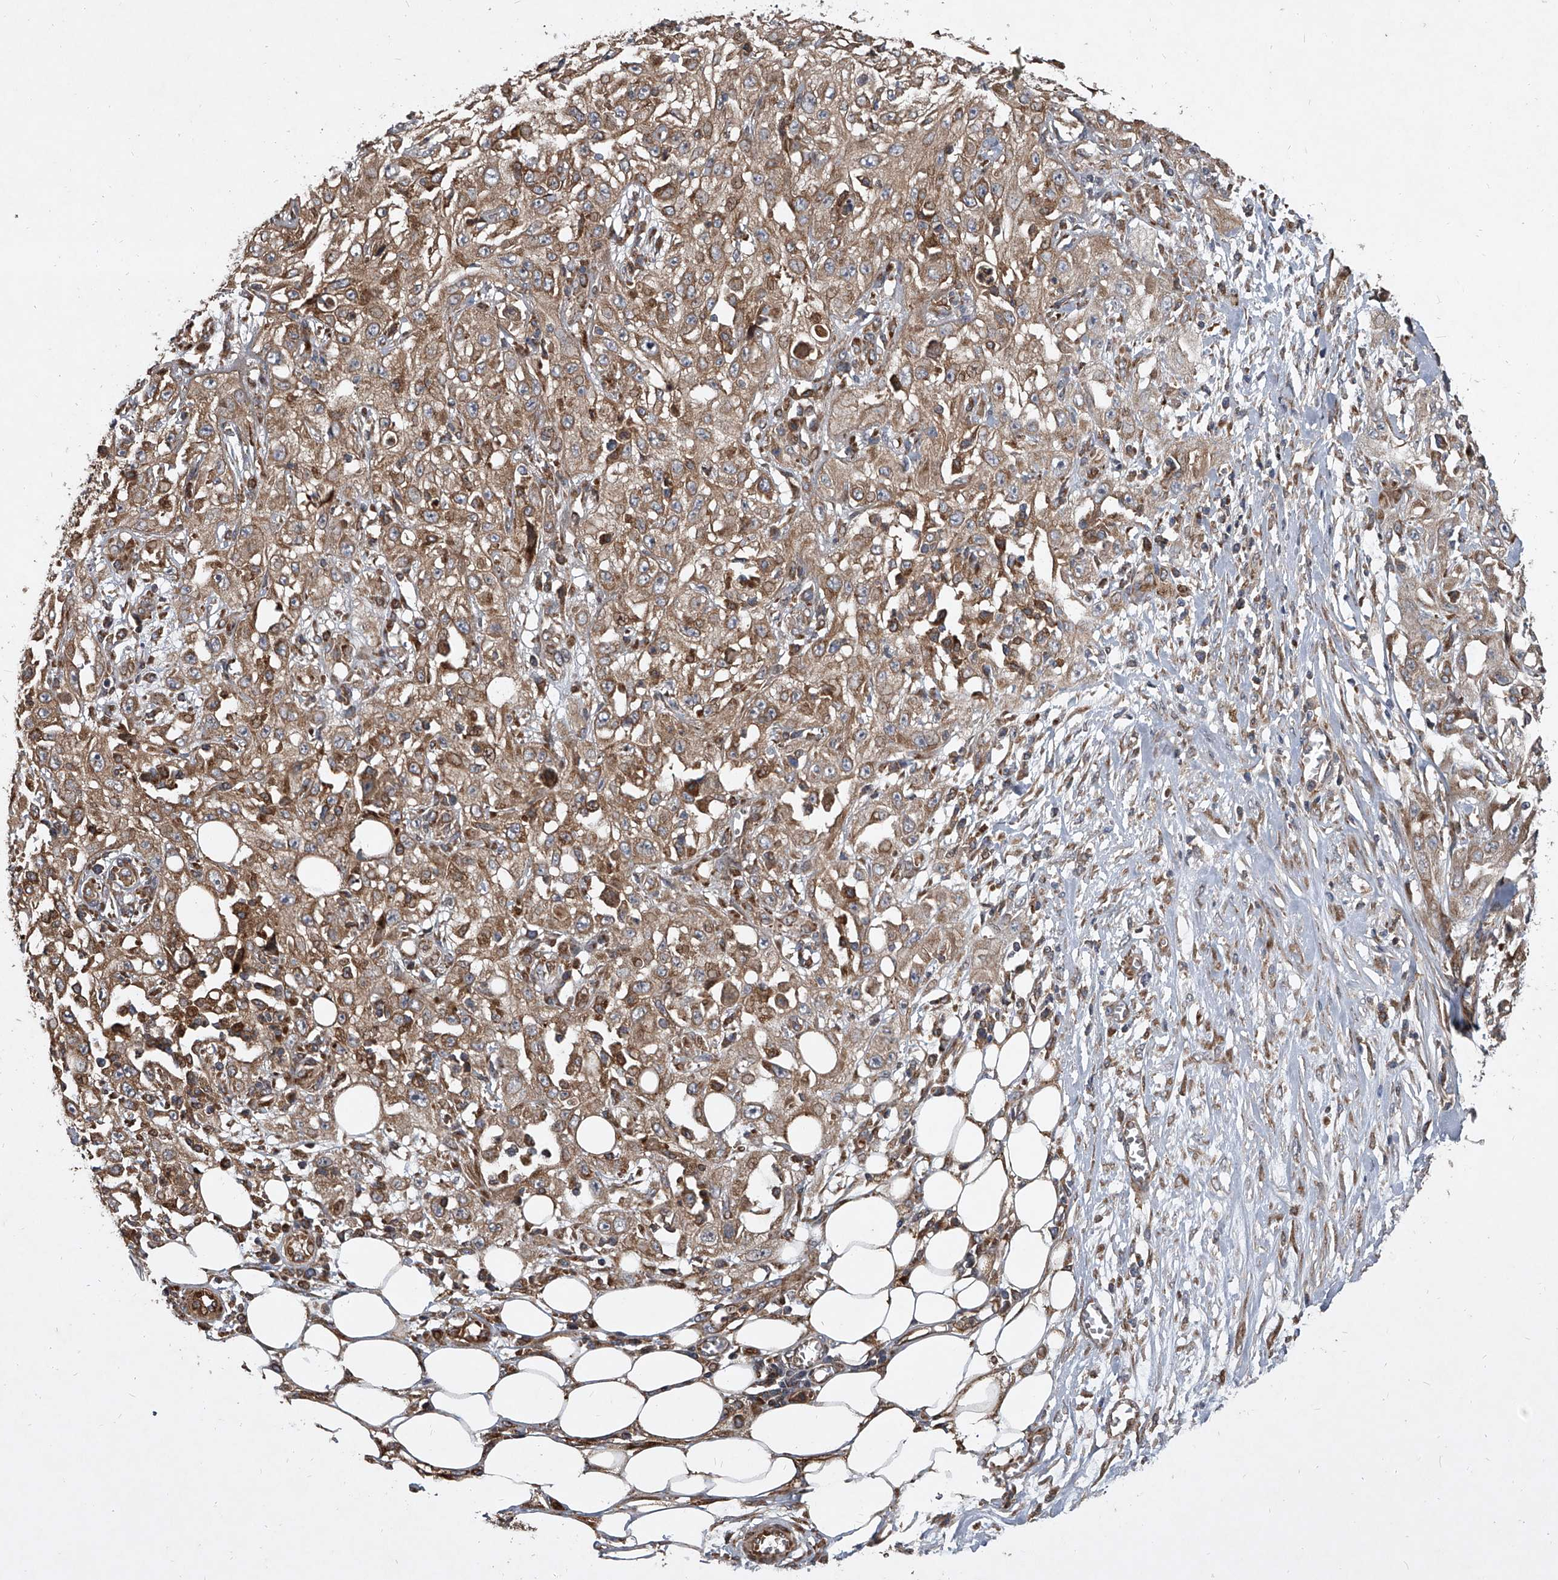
{"staining": {"intensity": "moderate", "quantity": ">75%", "location": "cytoplasmic/membranous"}, "tissue": "skin cancer", "cell_type": "Tumor cells", "image_type": "cancer", "snomed": [{"axis": "morphology", "description": "Squamous cell carcinoma, NOS"}, {"axis": "morphology", "description": "Squamous cell carcinoma, metastatic, NOS"}, {"axis": "topography", "description": "Skin"}, {"axis": "topography", "description": "Lymph node"}], "caption": "Skin cancer (squamous cell carcinoma) stained with DAB immunohistochemistry (IHC) displays medium levels of moderate cytoplasmic/membranous expression in about >75% of tumor cells.", "gene": "EVA1C", "patient": {"sex": "male", "age": 75}}